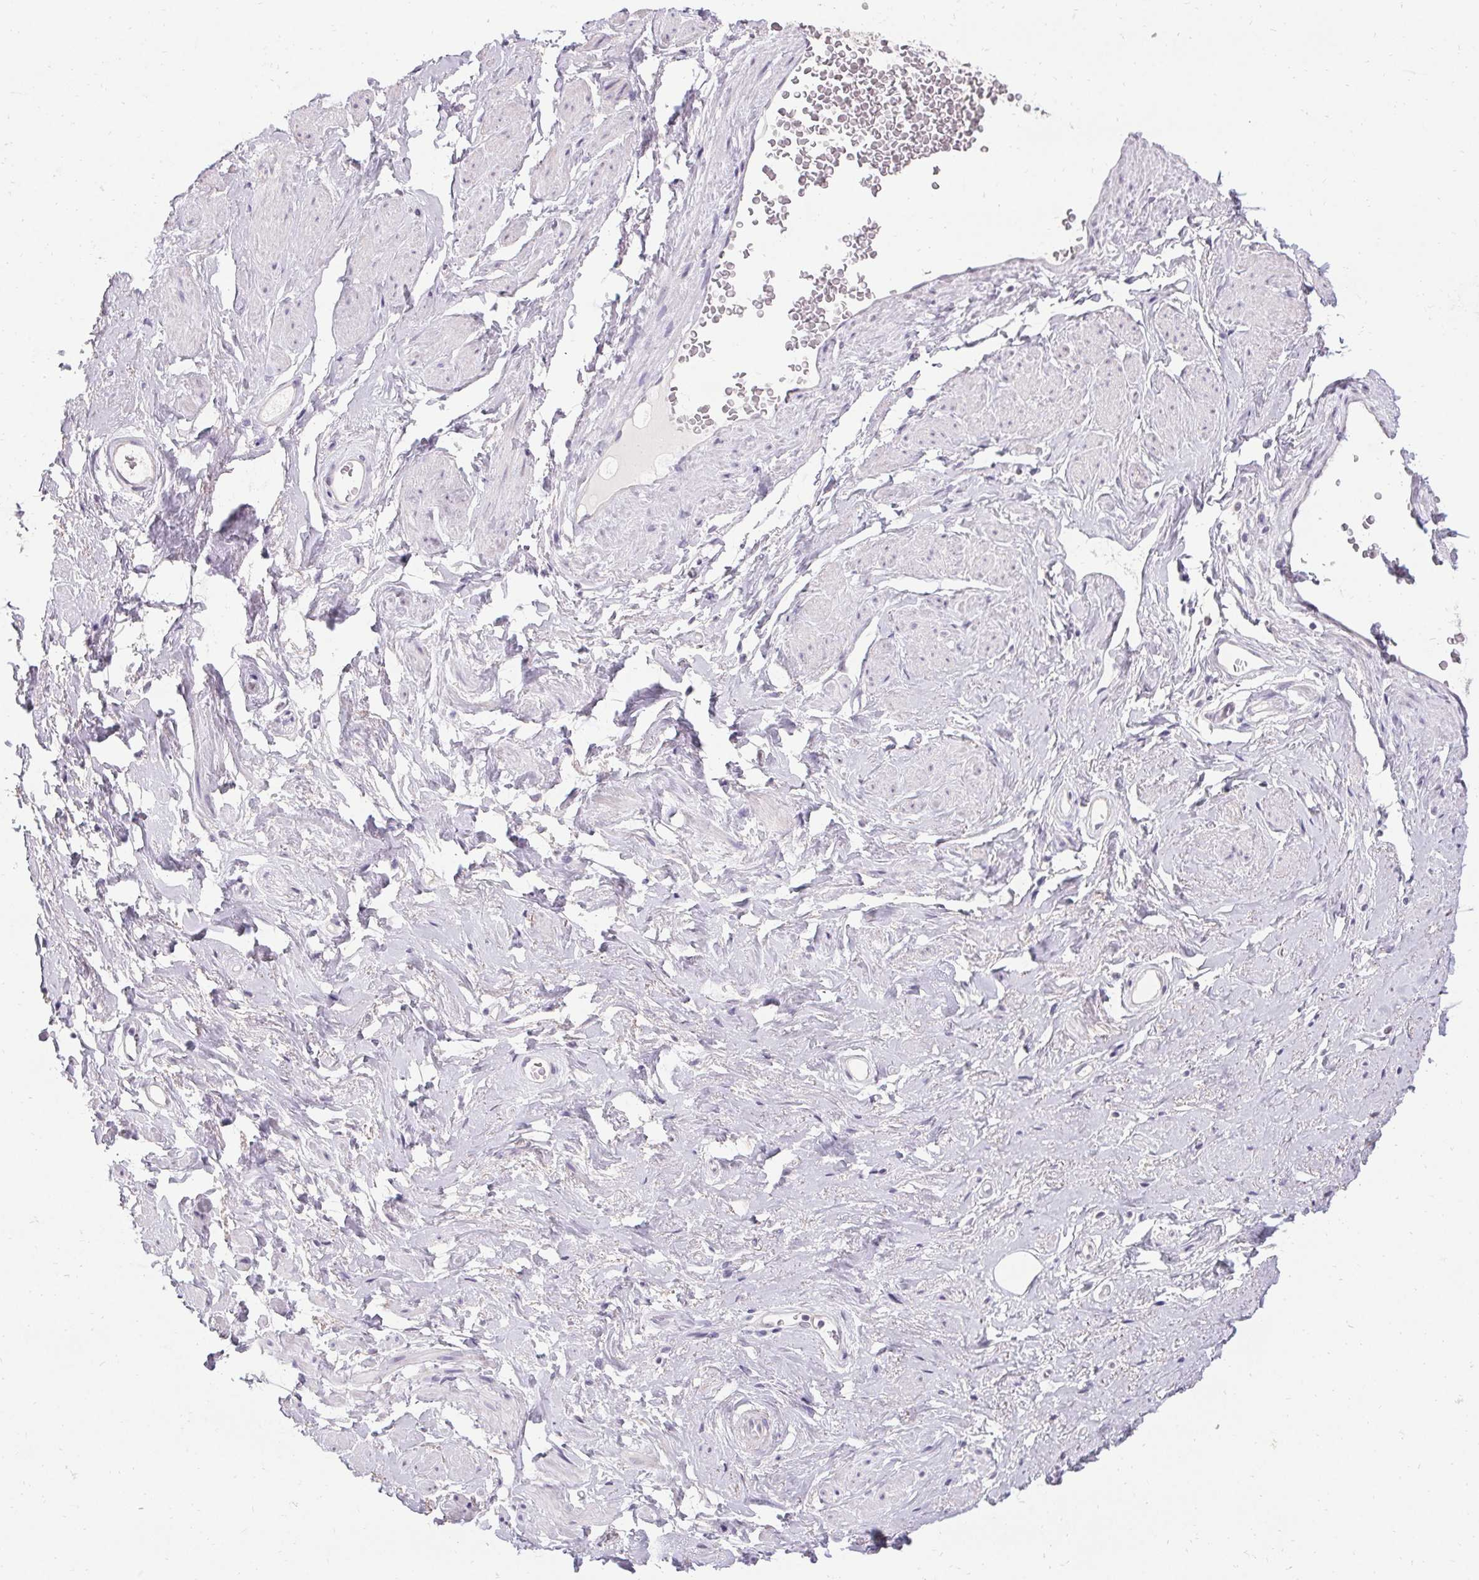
{"staining": {"intensity": "negative", "quantity": "none", "location": "none"}, "tissue": "soft tissue", "cell_type": "Fibroblasts", "image_type": "normal", "snomed": [{"axis": "morphology", "description": "Normal tissue, NOS"}, {"axis": "topography", "description": "Vagina"}, {"axis": "topography", "description": "Peripheral nerve tissue"}], "caption": "An IHC image of unremarkable soft tissue is shown. There is no staining in fibroblasts of soft tissue.", "gene": "PMEL", "patient": {"sex": "female", "age": 71}}